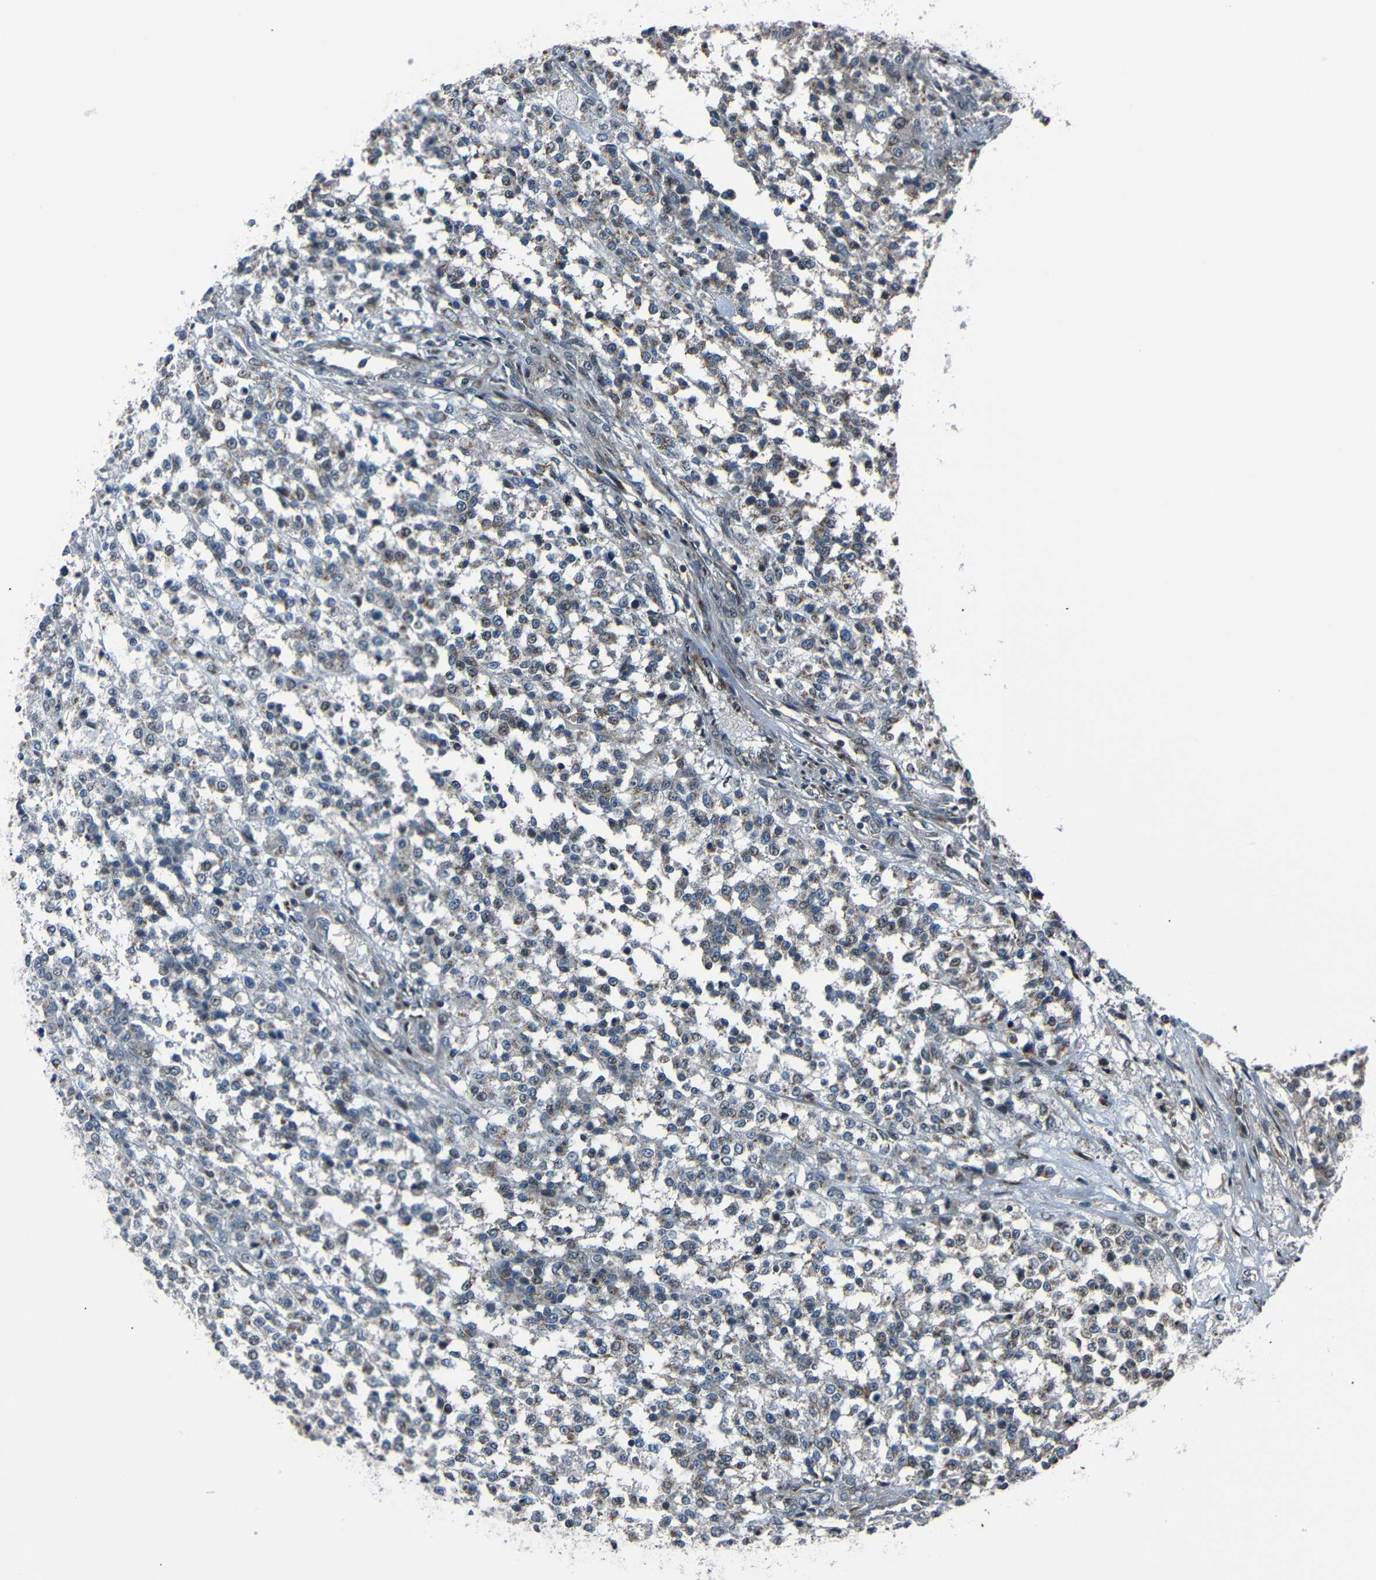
{"staining": {"intensity": "weak", "quantity": "<25%", "location": "nuclear"}, "tissue": "testis cancer", "cell_type": "Tumor cells", "image_type": "cancer", "snomed": [{"axis": "morphology", "description": "Seminoma, NOS"}, {"axis": "topography", "description": "Testis"}], "caption": "The IHC histopathology image has no significant expression in tumor cells of testis seminoma tissue. The staining was performed using DAB to visualize the protein expression in brown, while the nuclei were stained in blue with hematoxylin (Magnification: 20x).", "gene": "AKAP9", "patient": {"sex": "male", "age": 59}}